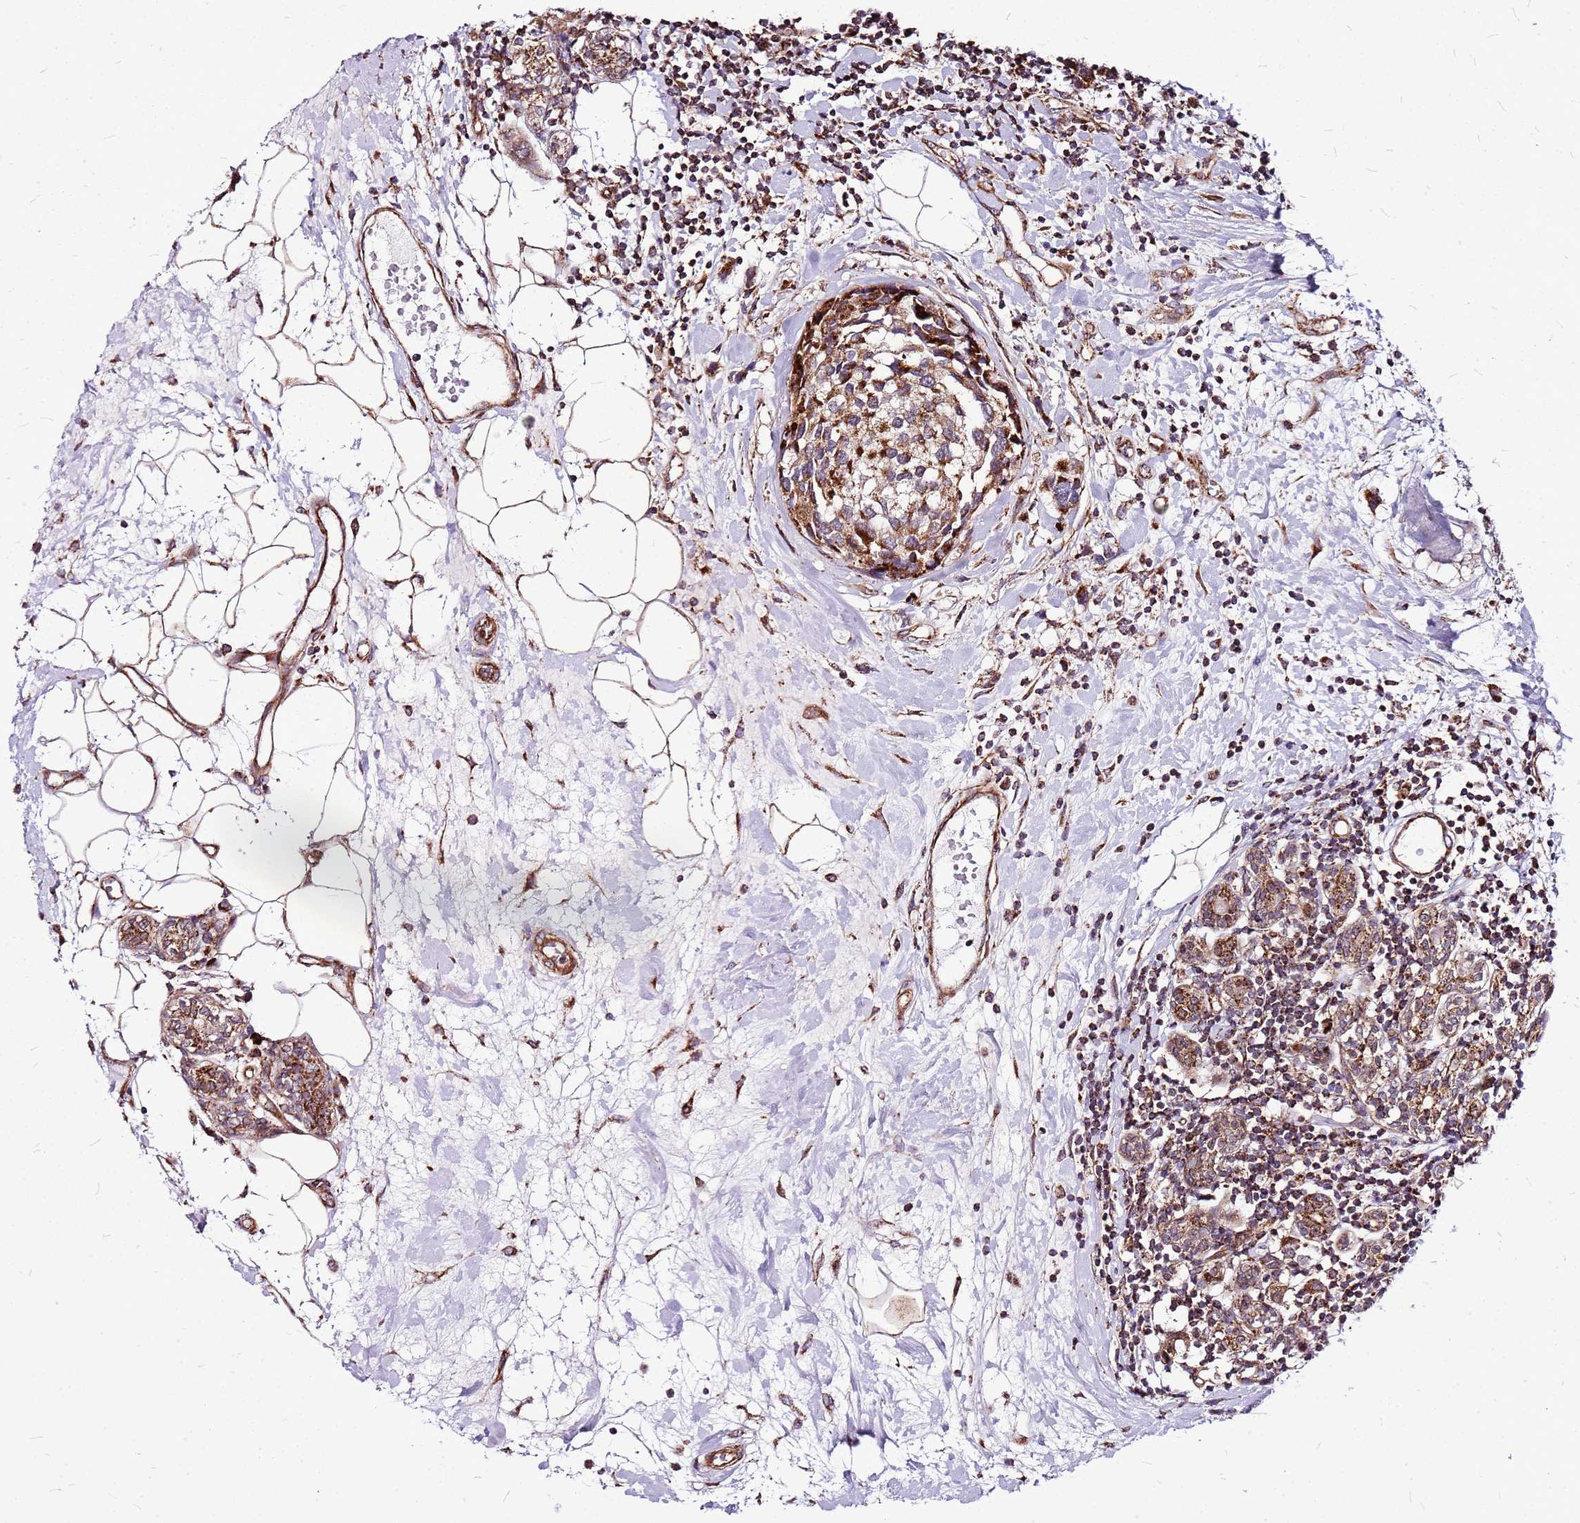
{"staining": {"intensity": "moderate", "quantity": ">75%", "location": "cytoplasmic/membranous"}, "tissue": "breast cancer", "cell_type": "Tumor cells", "image_type": "cancer", "snomed": [{"axis": "morphology", "description": "Lobular carcinoma"}, {"axis": "topography", "description": "Breast"}], "caption": "Immunohistochemistry (DAB) staining of human breast cancer (lobular carcinoma) displays moderate cytoplasmic/membranous protein expression in approximately >75% of tumor cells.", "gene": "OR51T1", "patient": {"sex": "female", "age": 59}}